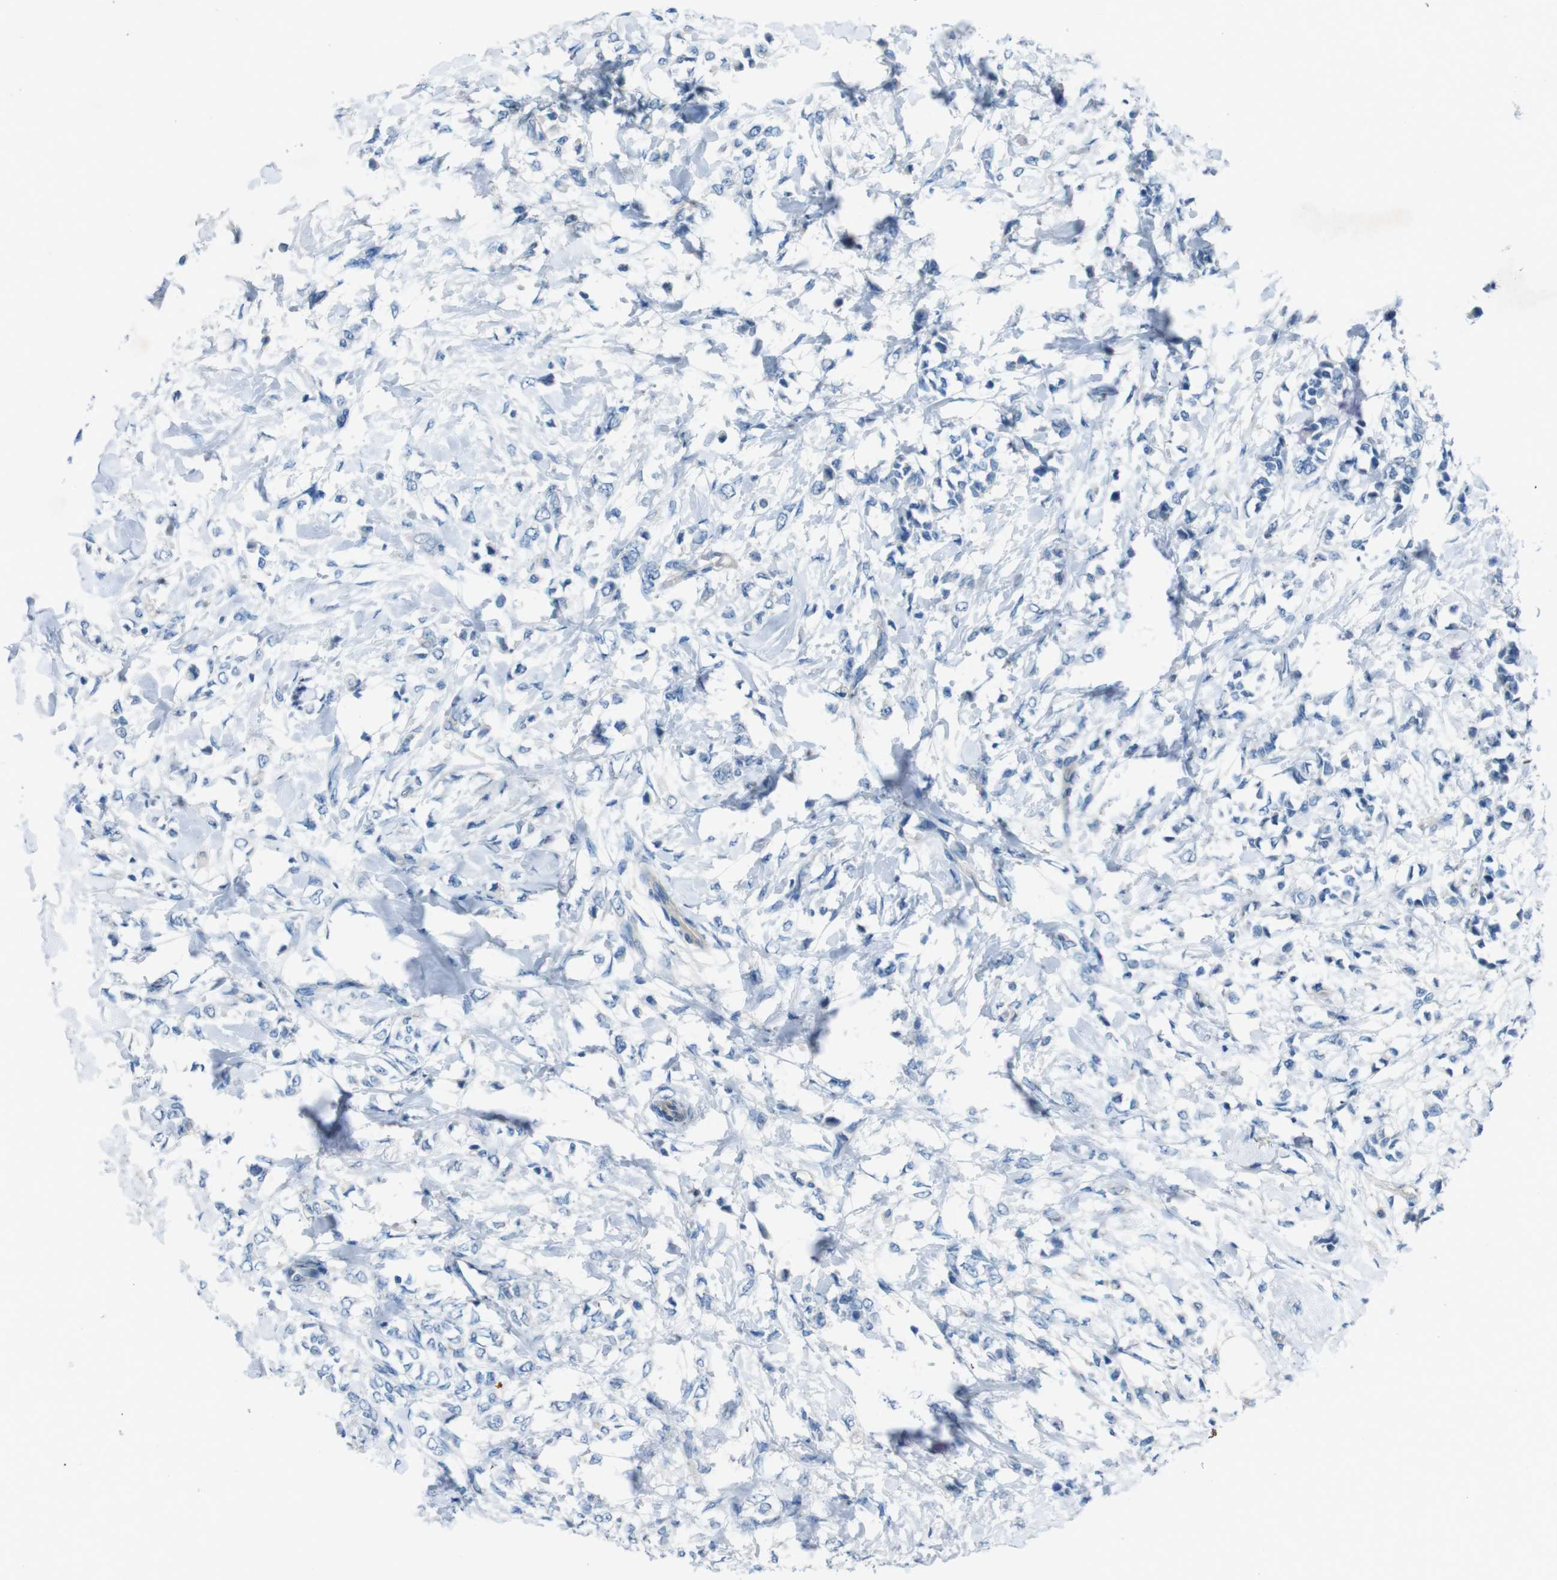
{"staining": {"intensity": "negative", "quantity": "none", "location": "none"}, "tissue": "breast cancer", "cell_type": "Tumor cells", "image_type": "cancer", "snomed": [{"axis": "morphology", "description": "Lobular carcinoma, in situ"}, {"axis": "morphology", "description": "Lobular carcinoma"}, {"axis": "topography", "description": "Breast"}], "caption": "An image of breast lobular carcinoma stained for a protein displays no brown staining in tumor cells.", "gene": "PVR", "patient": {"sex": "female", "age": 41}}